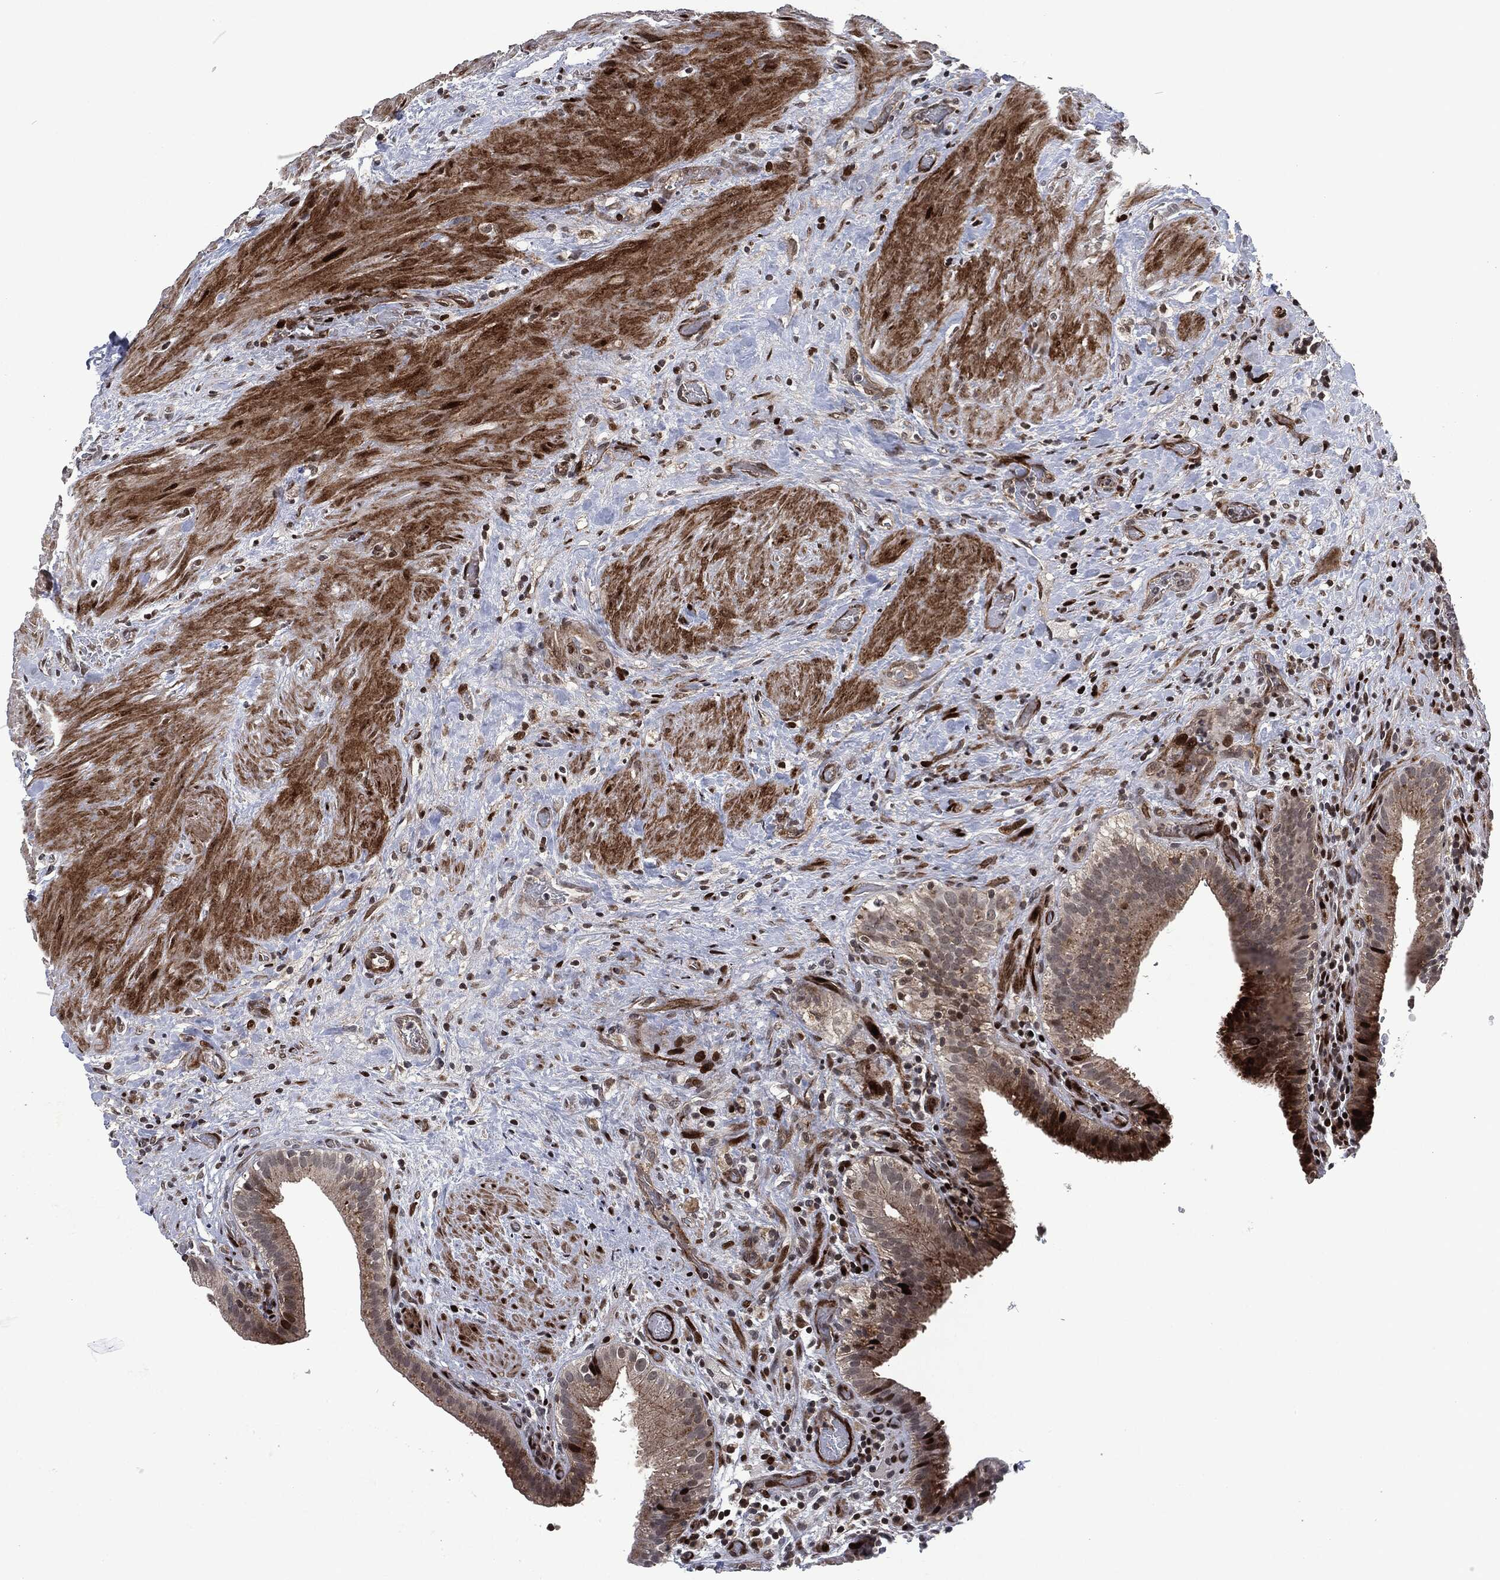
{"staining": {"intensity": "strong", "quantity": "<25%", "location": "cytoplasmic/membranous,nuclear"}, "tissue": "gallbladder", "cell_type": "Glandular cells", "image_type": "normal", "snomed": [{"axis": "morphology", "description": "Normal tissue, NOS"}, {"axis": "topography", "description": "Gallbladder"}], "caption": "Immunohistochemistry (DAB) staining of unremarkable gallbladder reveals strong cytoplasmic/membranous,nuclear protein positivity in about <25% of glandular cells.", "gene": "EGFR", "patient": {"sex": "male", "age": 62}}